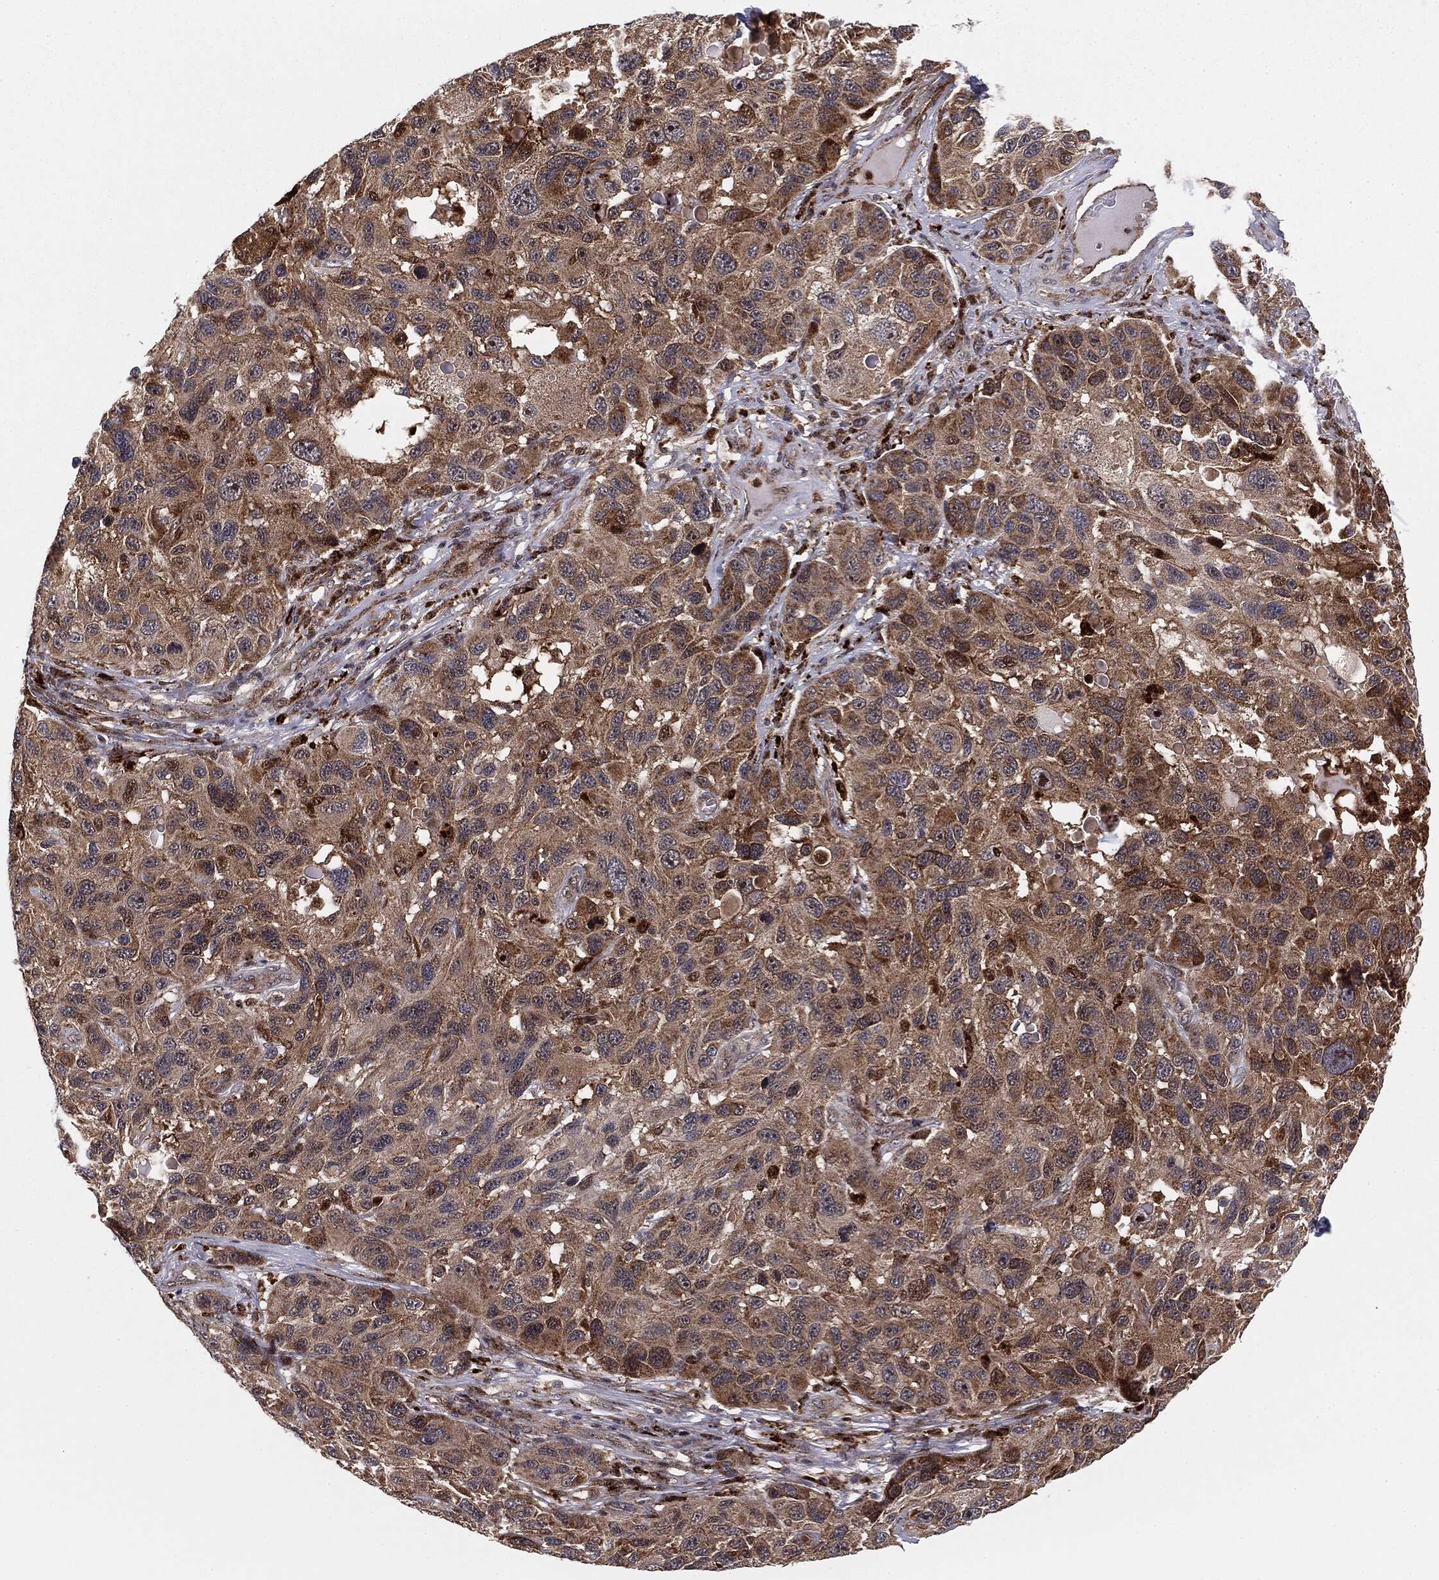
{"staining": {"intensity": "moderate", "quantity": ">75%", "location": "cytoplasmic/membranous"}, "tissue": "melanoma", "cell_type": "Tumor cells", "image_type": "cancer", "snomed": [{"axis": "morphology", "description": "Malignant melanoma, NOS"}, {"axis": "topography", "description": "Skin"}], "caption": "An IHC image of neoplastic tissue is shown. Protein staining in brown highlights moderate cytoplasmic/membranous positivity in melanoma within tumor cells. (Stains: DAB in brown, nuclei in blue, Microscopy: brightfield microscopy at high magnification).", "gene": "PTEN", "patient": {"sex": "male", "age": 53}}